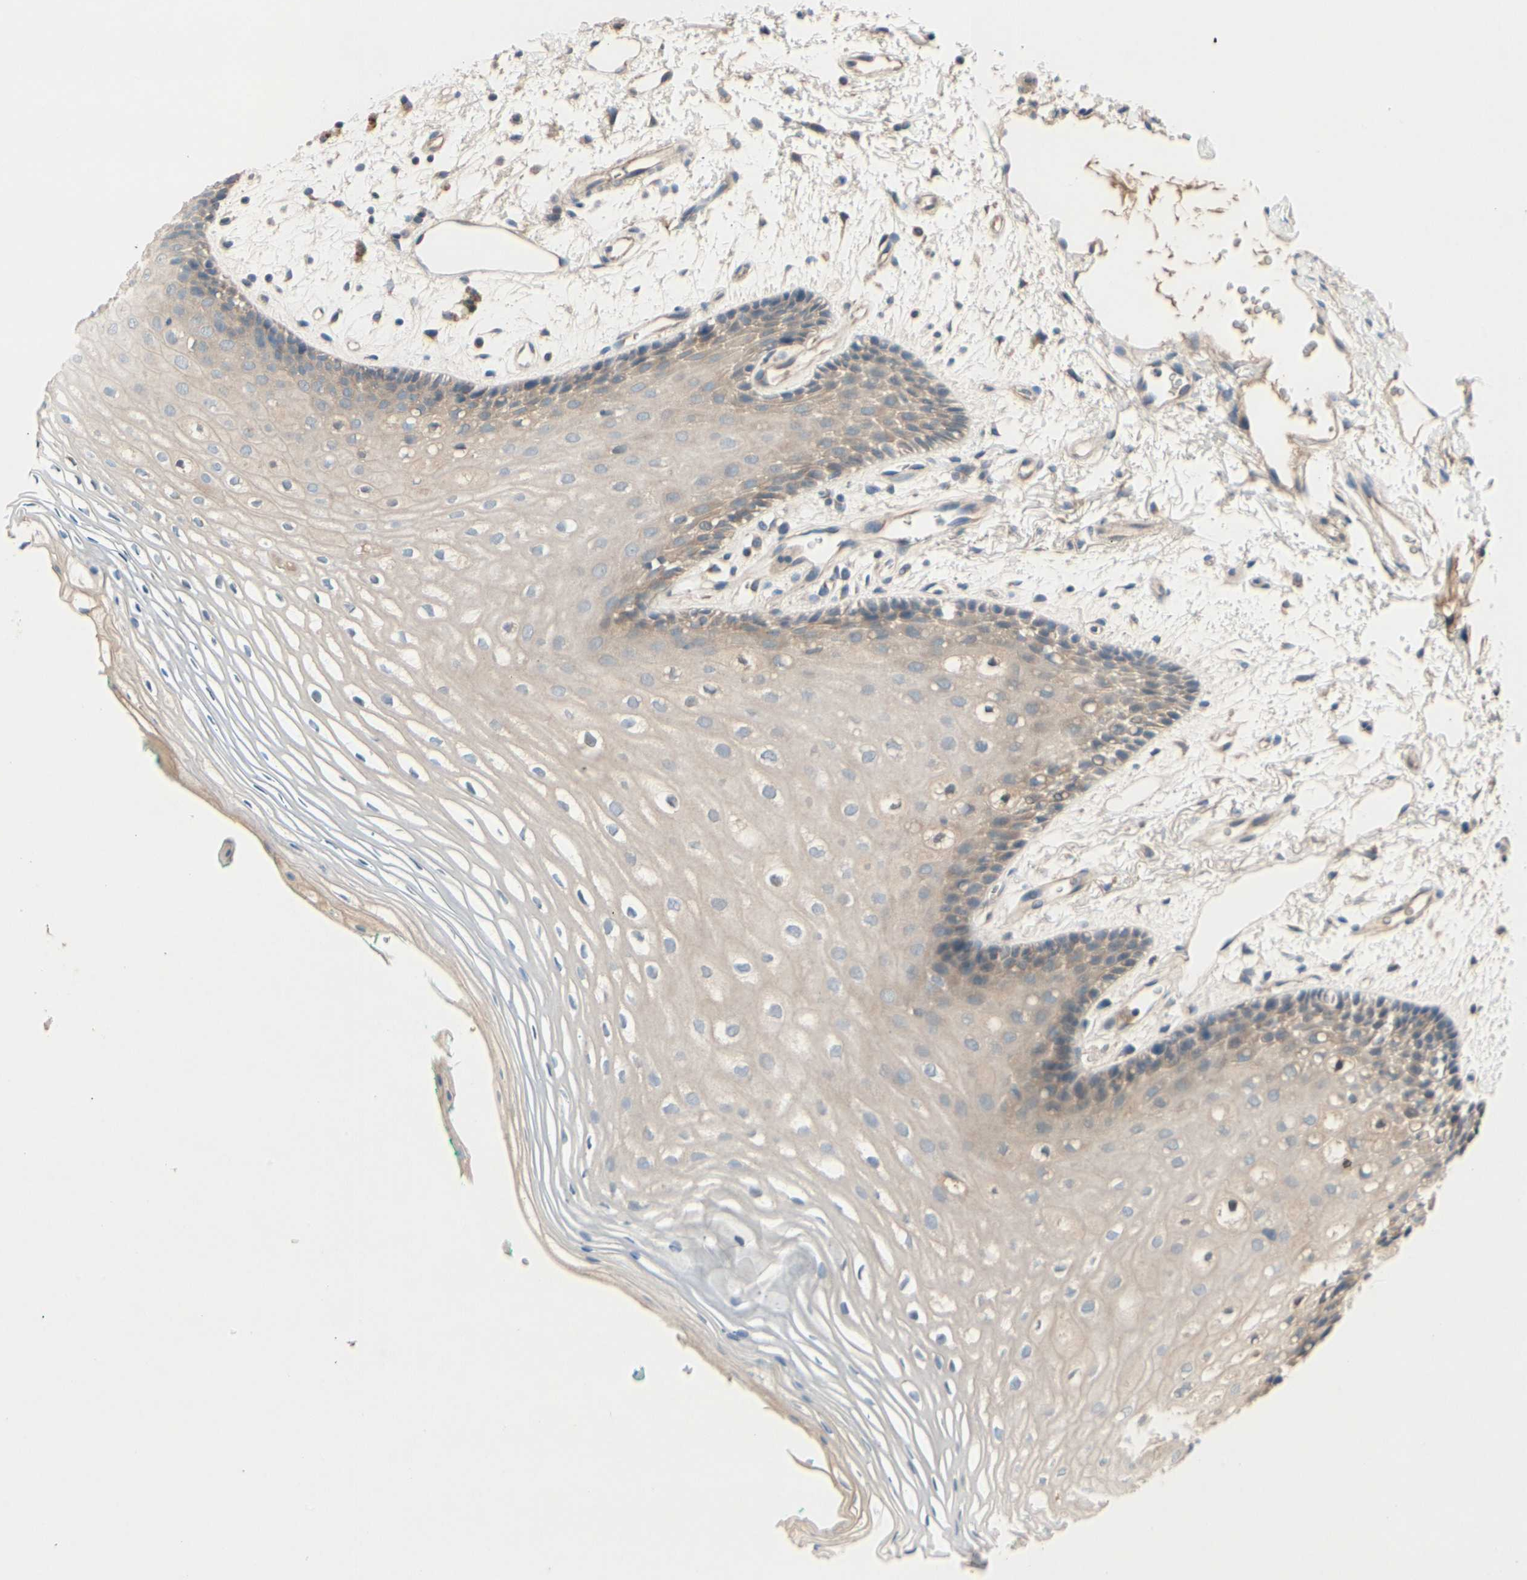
{"staining": {"intensity": "weak", "quantity": "25%-75%", "location": "cytoplasmic/membranous"}, "tissue": "oral mucosa", "cell_type": "Squamous epithelial cells", "image_type": "normal", "snomed": [{"axis": "morphology", "description": "Normal tissue, NOS"}, {"axis": "topography", "description": "Skeletal muscle"}, {"axis": "topography", "description": "Oral tissue"}, {"axis": "topography", "description": "Peripheral nerve tissue"}], "caption": "DAB immunohistochemical staining of unremarkable human oral mucosa demonstrates weak cytoplasmic/membranous protein expression in about 25%-75% of squamous epithelial cells.", "gene": "ICAM5", "patient": {"sex": "female", "age": 84}}